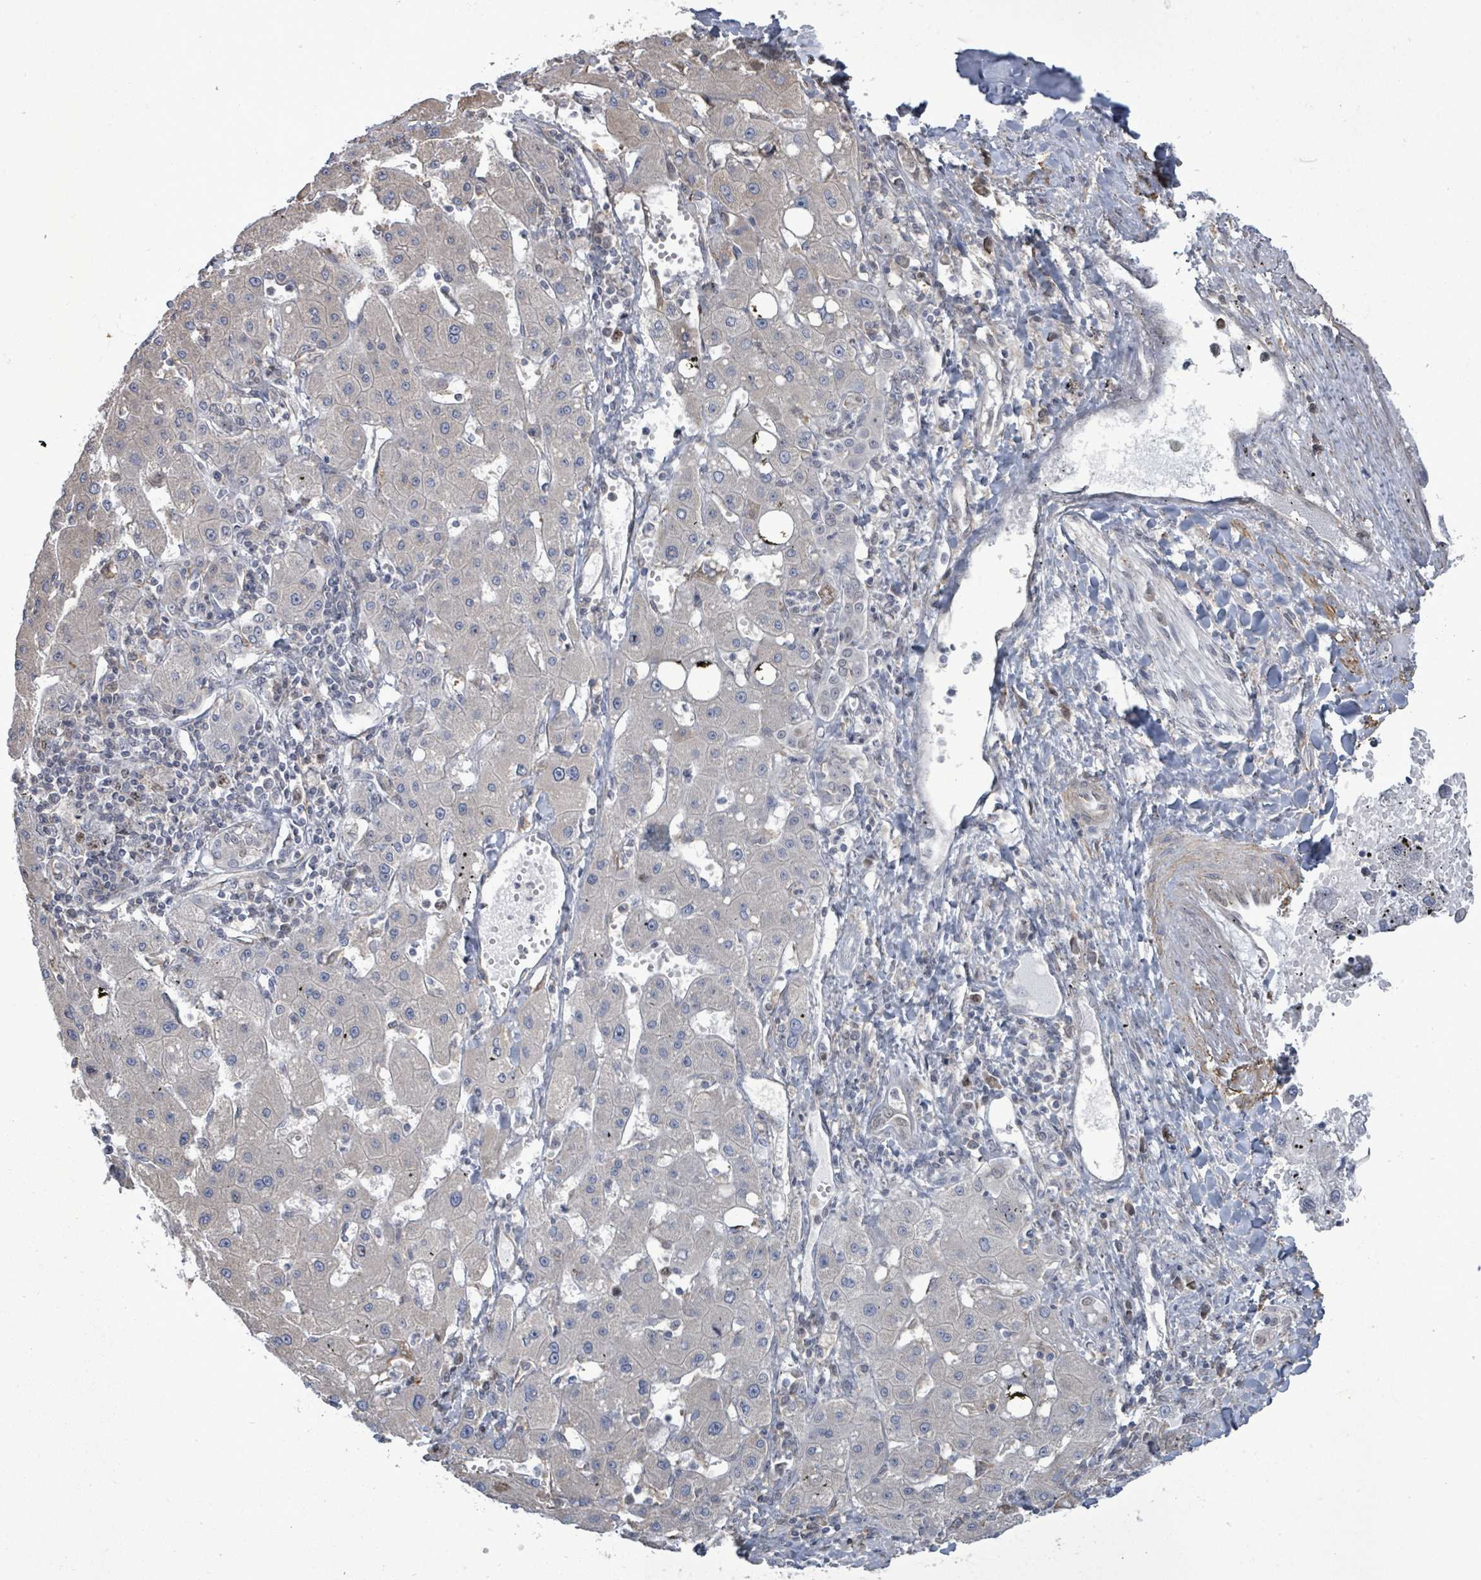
{"staining": {"intensity": "negative", "quantity": "none", "location": "none"}, "tissue": "liver cancer", "cell_type": "Tumor cells", "image_type": "cancer", "snomed": [{"axis": "morphology", "description": "Carcinoma, Hepatocellular, NOS"}, {"axis": "topography", "description": "Liver"}], "caption": "Liver cancer was stained to show a protein in brown. There is no significant staining in tumor cells.", "gene": "PAPSS1", "patient": {"sex": "male", "age": 72}}